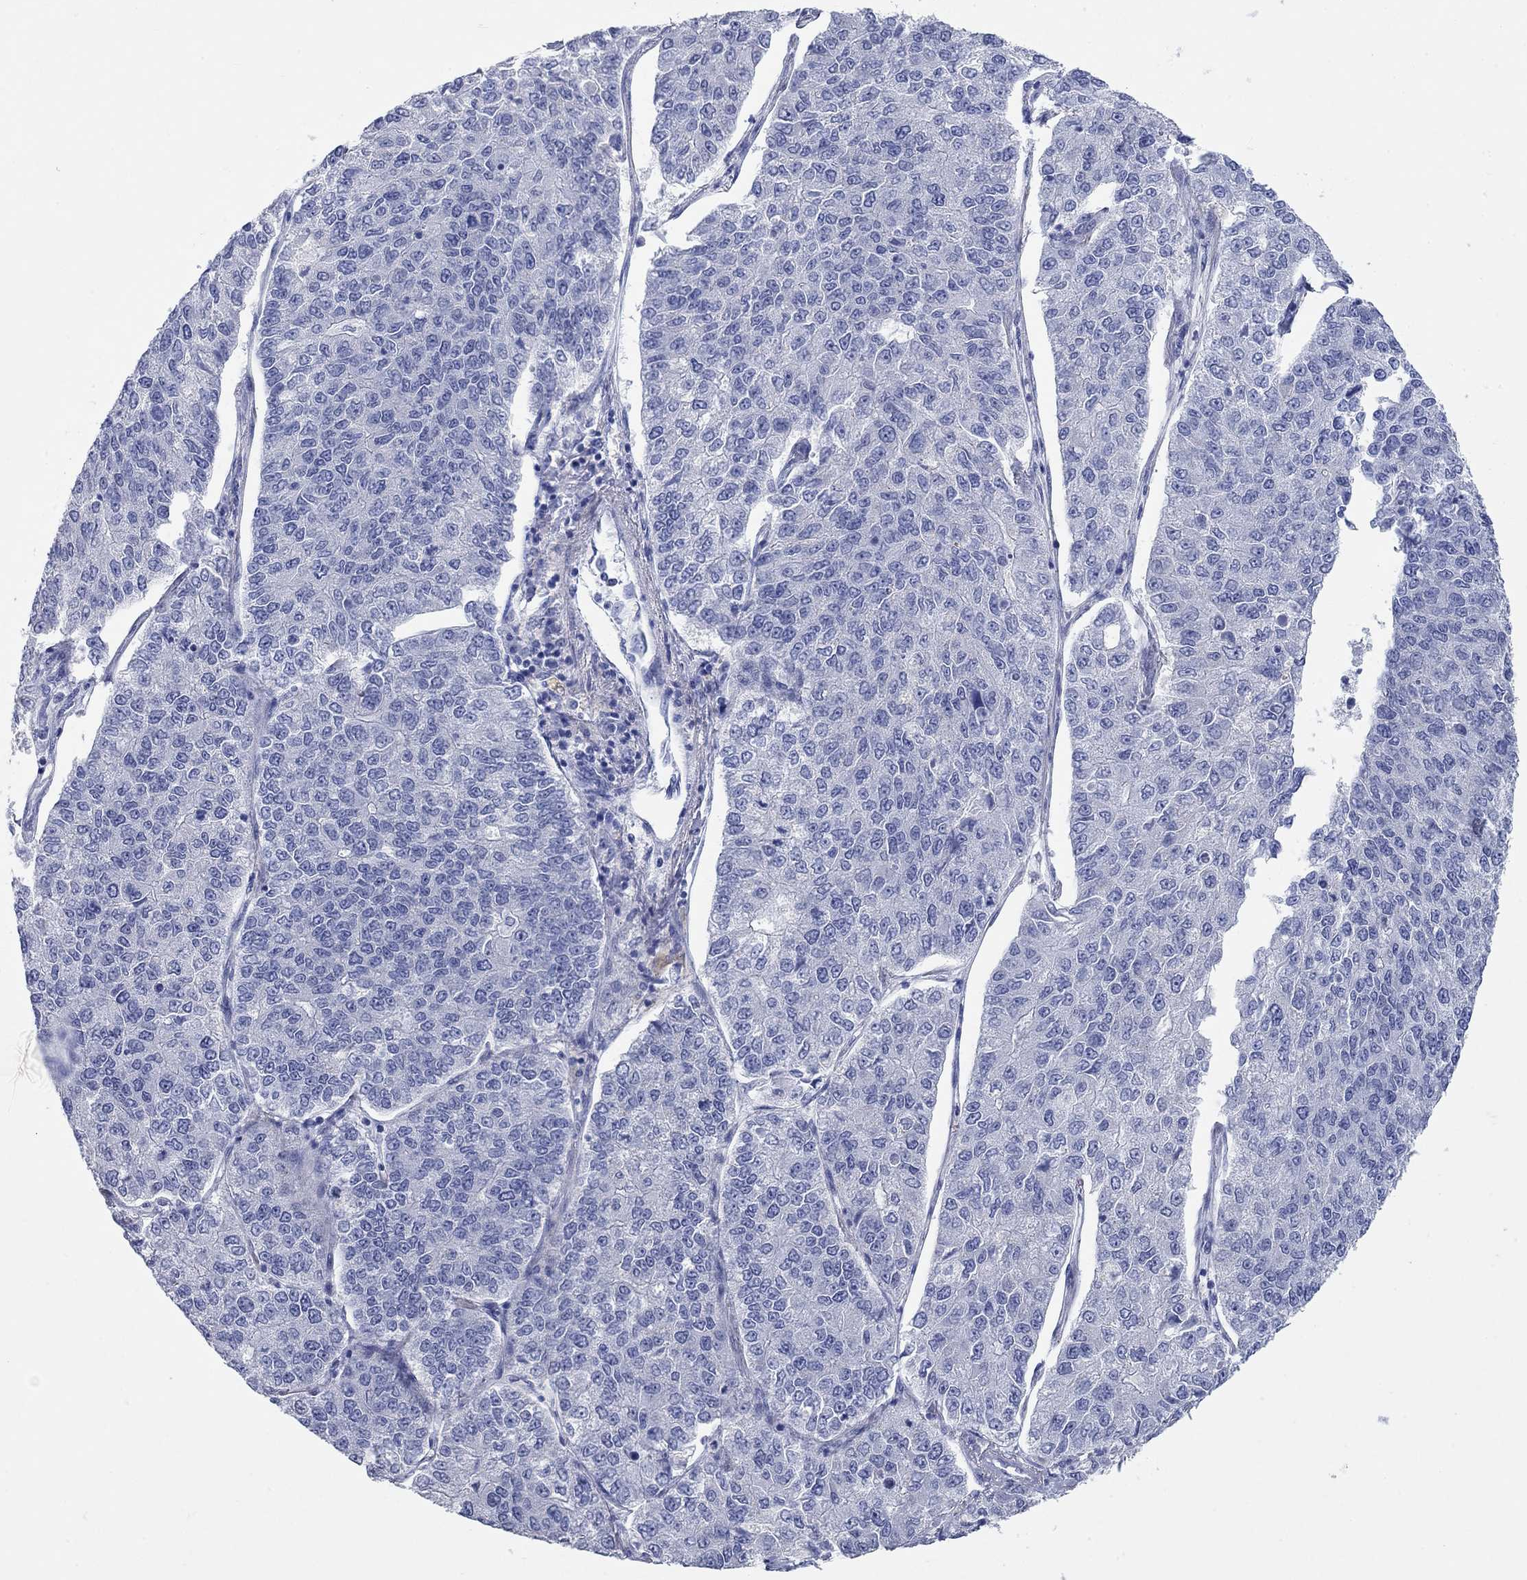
{"staining": {"intensity": "negative", "quantity": "none", "location": "none"}, "tissue": "lung cancer", "cell_type": "Tumor cells", "image_type": "cancer", "snomed": [{"axis": "morphology", "description": "Adenocarcinoma, NOS"}, {"axis": "topography", "description": "Lung"}], "caption": "IHC of lung adenocarcinoma displays no staining in tumor cells. (DAB immunohistochemistry, high magnification).", "gene": "WASF3", "patient": {"sex": "male", "age": 49}}